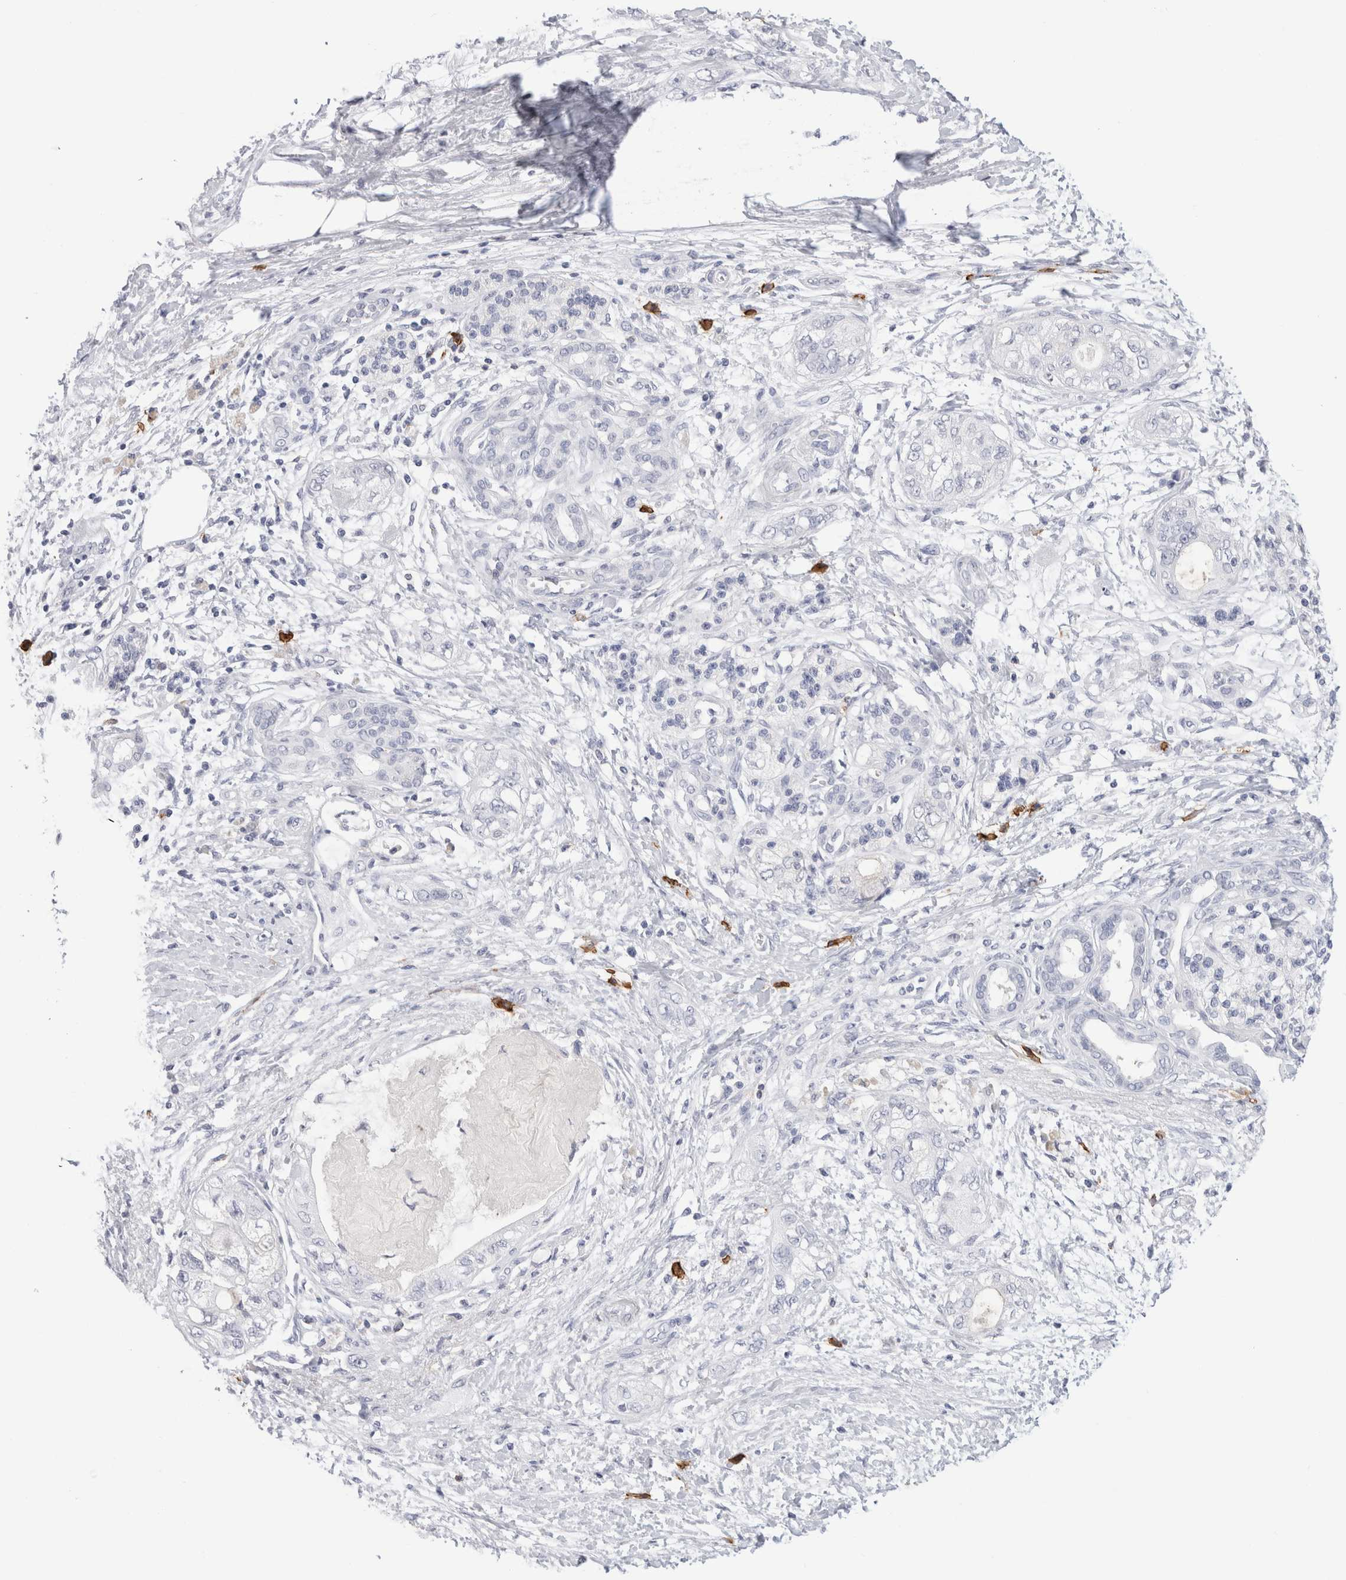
{"staining": {"intensity": "negative", "quantity": "none", "location": "none"}, "tissue": "pancreatic cancer", "cell_type": "Tumor cells", "image_type": "cancer", "snomed": [{"axis": "morphology", "description": "Adenocarcinoma, NOS"}, {"axis": "topography", "description": "Pancreas"}], "caption": "This is an IHC histopathology image of pancreatic cancer. There is no positivity in tumor cells.", "gene": "CD38", "patient": {"sex": "male", "age": 70}}